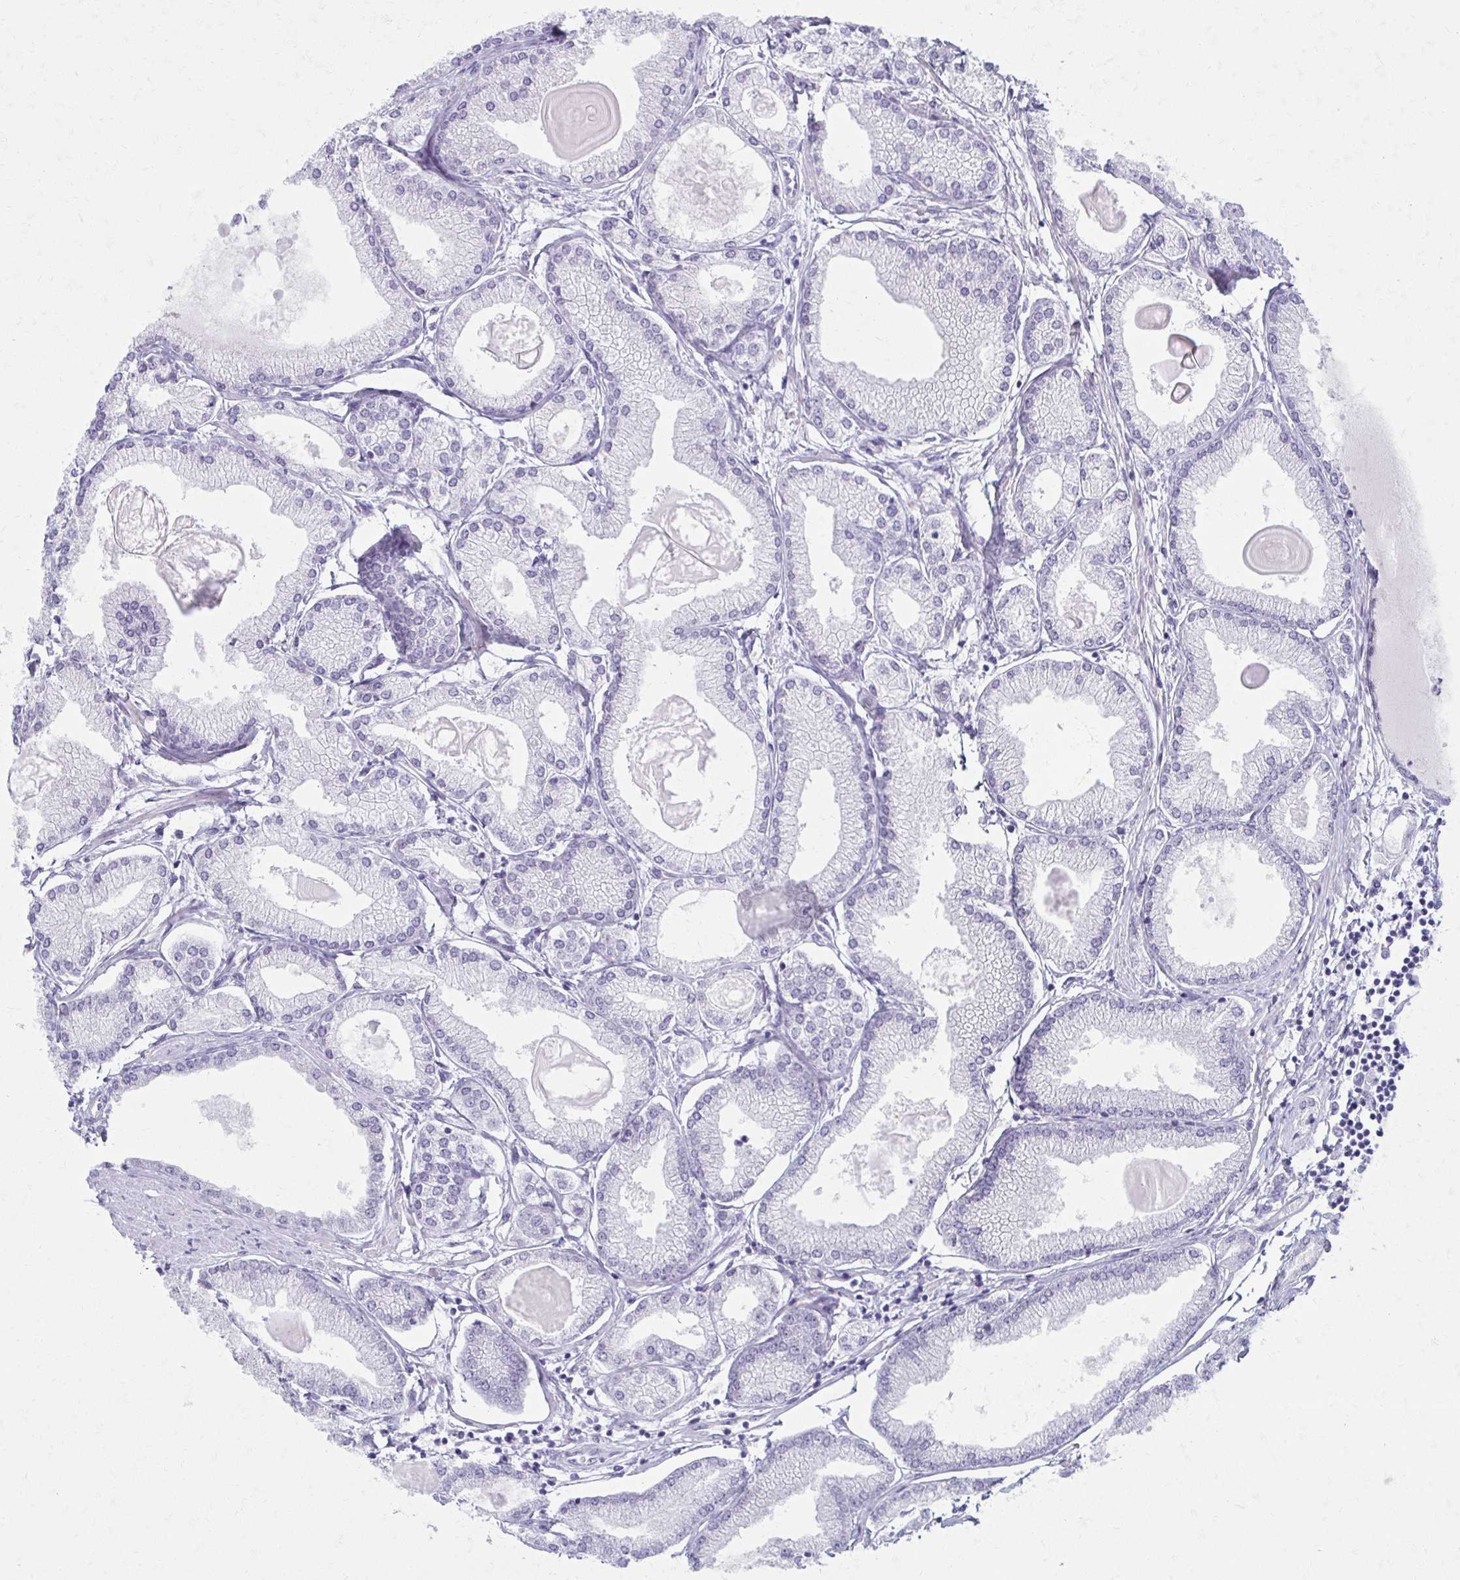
{"staining": {"intensity": "negative", "quantity": "none", "location": "none"}, "tissue": "prostate cancer", "cell_type": "Tumor cells", "image_type": "cancer", "snomed": [{"axis": "morphology", "description": "Adenocarcinoma, High grade"}, {"axis": "topography", "description": "Prostate"}], "caption": "This histopathology image is of prostate cancer (high-grade adenocarcinoma) stained with IHC to label a protein in brown with the nuclei are counter-stained blue. There is no positivity in tumor cells.", "gene": "MORC4", "patient": {"sex": "male", "age": 68}}